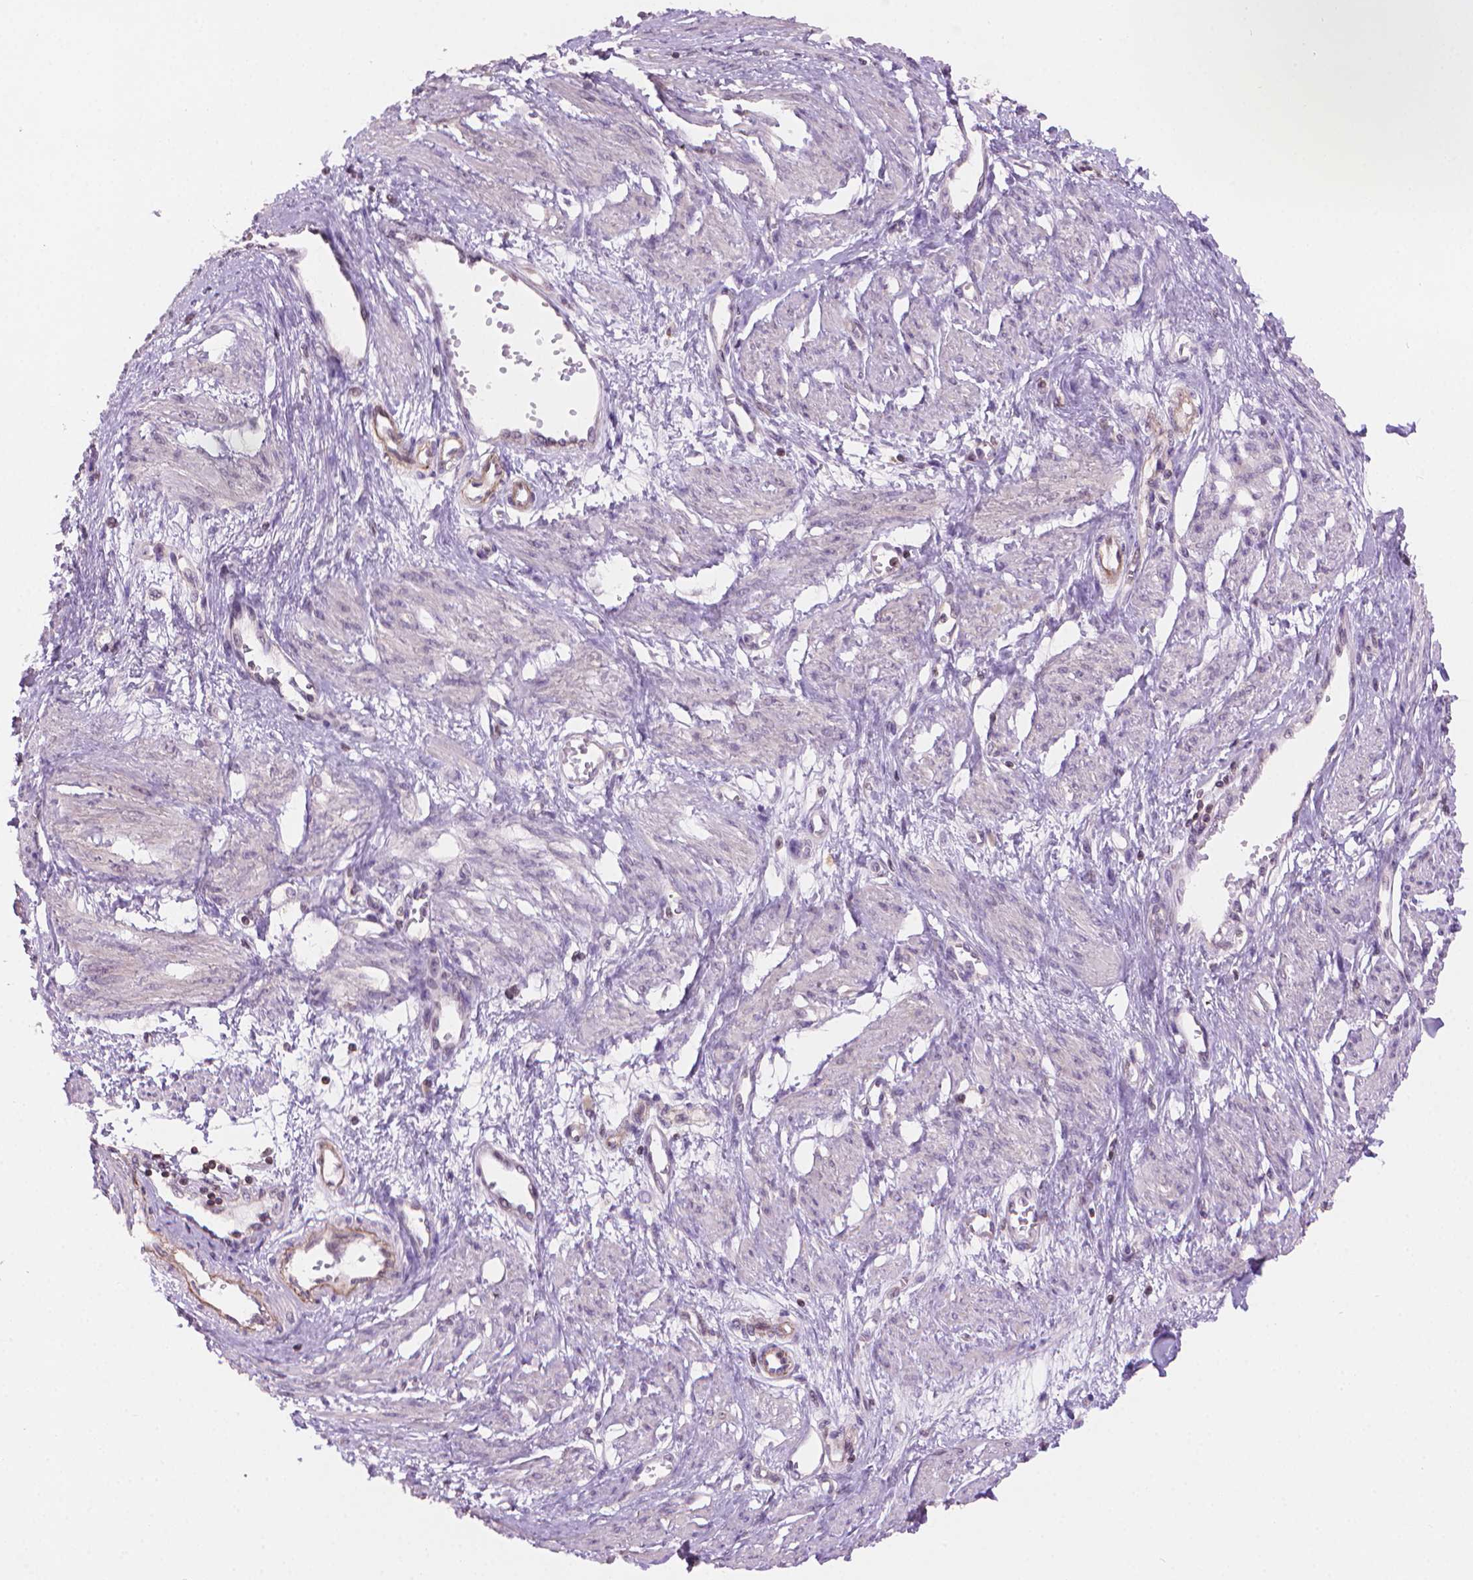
{"staining": {"intensity": "negative", "quantity": "none", "location": "none"}, "tissue": "smooth muscle", "cell_type": "Smooth muscle cells", "image_type": "normal", "snomed": [{"axis": "morphology", "description": "Normal tissue, NOS"}, {"axis": "topography", "description": "Smooth muscle"}, {"axis": "topography", "description": "Uterus"}], "caption": "Immunohistochemistry (IHC) of normal smooth muscle reveals no expression in smooth muscle cells.", "gene": "TMEM184A", "patient": {"sex": "female", "age": 39}}